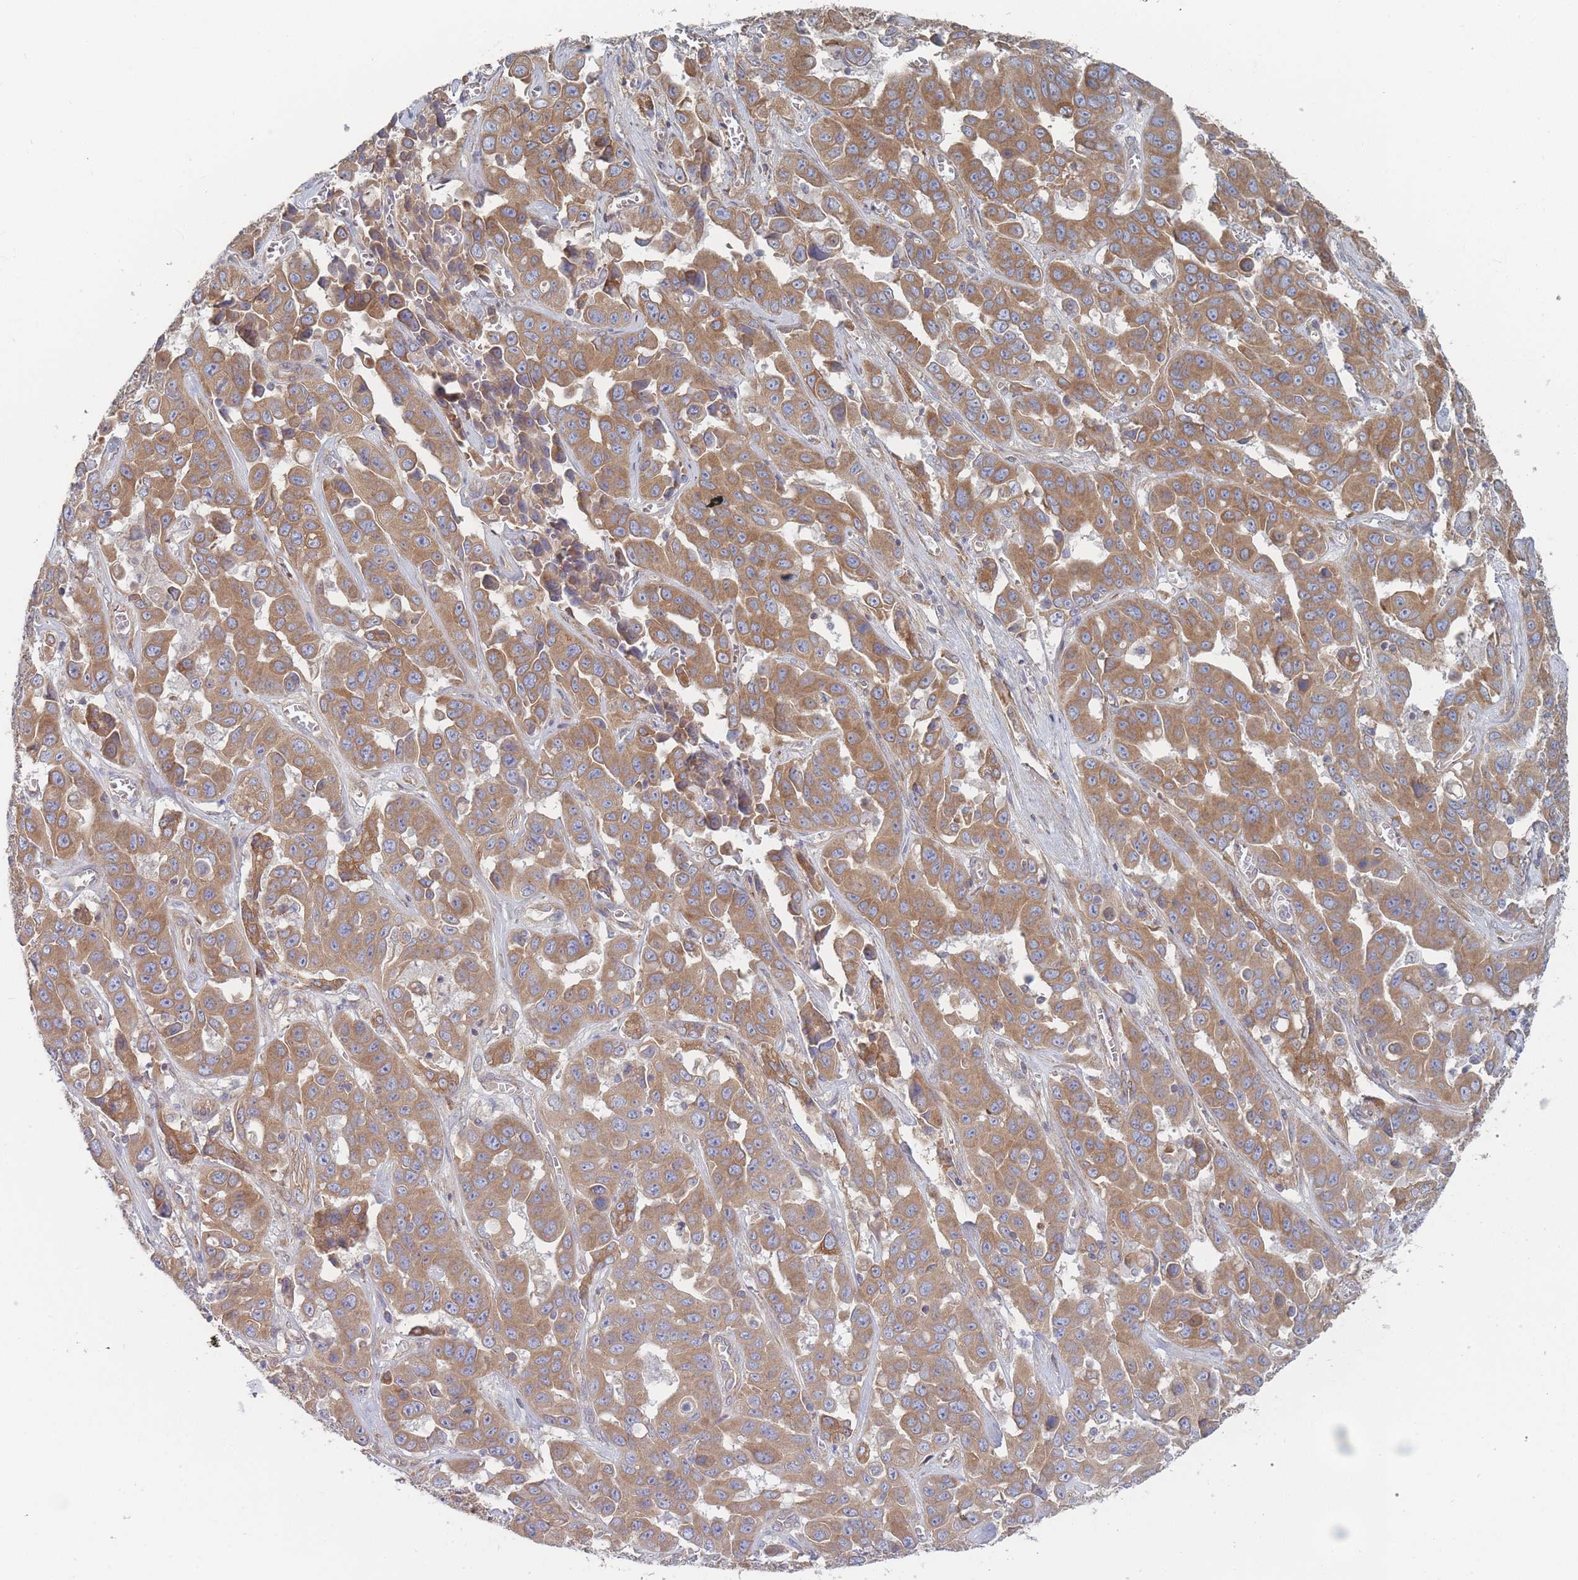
{"staining": {"intensity": "moderate", "quantity": ">75%", "location": "cytoplasmic/membranous"}, "tissue": "liver cancer", "cell_type": "Tumor cells", "image_type": "cancer", "snomed": [{"axis": "morphology", "description": "Cholangiocarcinoma"}, {"axis": "topography", "description": "Liver"}], "caption": "A brown stain labels moderate cytoplasmic/membranous expression of a protein in human liver cancer tumor cells.", "gene": "KDSR", "patient": {"sex": "female", "age": 52}}